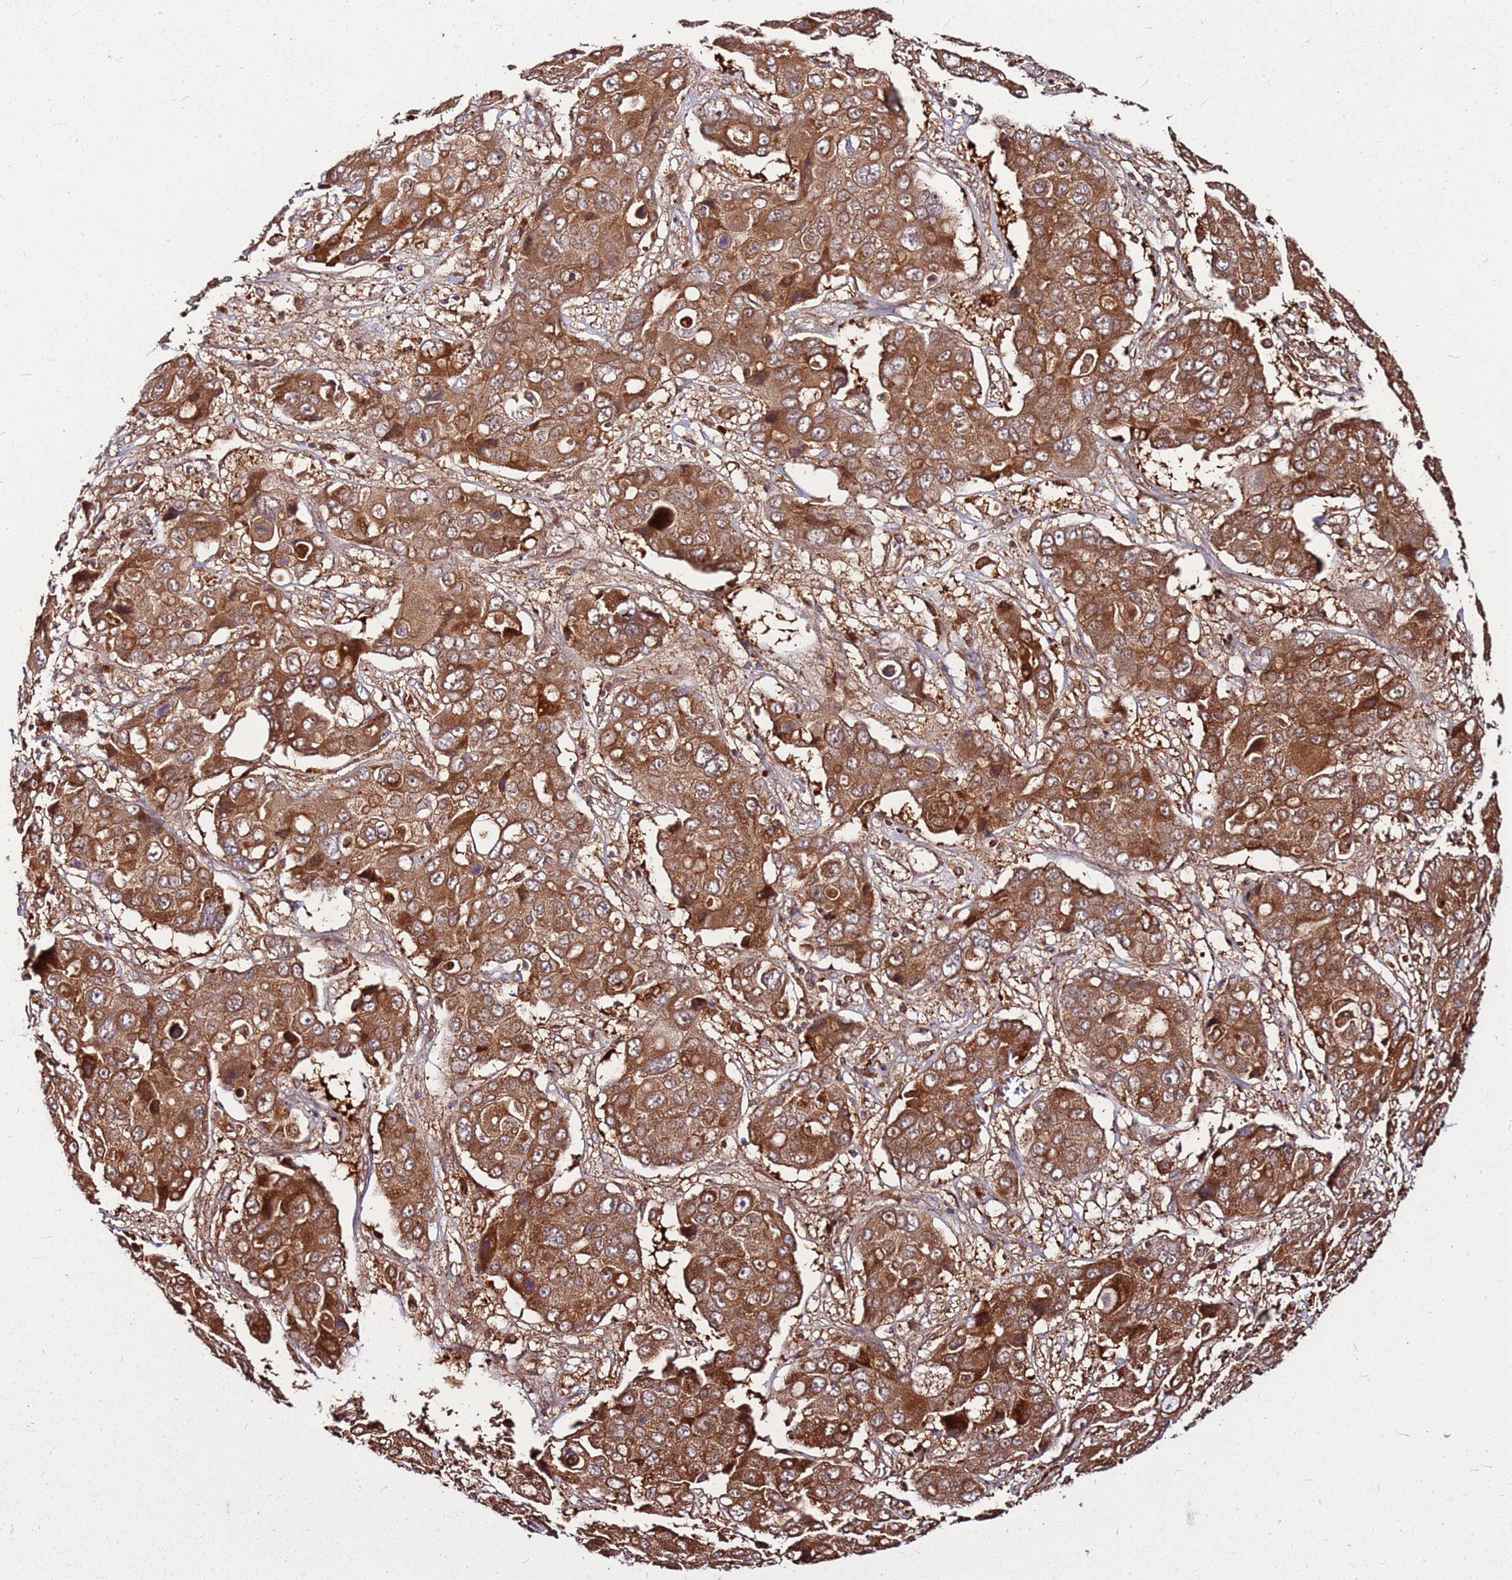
{"staining": {"intensity": "strong", "quantity": ">75%", "location": "cytoplasmic/membranous"}, "tissue": "liver cancer", "cell_type": "Tumor cells", "image_type": "cancer", "snomed": [{"axis": "morphology", "description": "Cholangiocarcinoma"}, {"axis": "topography", "description": "Liver"}], "caption": "Brown immunohistochemical staining in human liver cancer (cholangiocarcinoma) displays strong cytoplasmic/membranous positivity in about >75% of tumor cells. (IHC, brightfield microscopy, high magnification).", "gene": "LYPLAL1", "patient": {"sex": "male", "age": 67}}